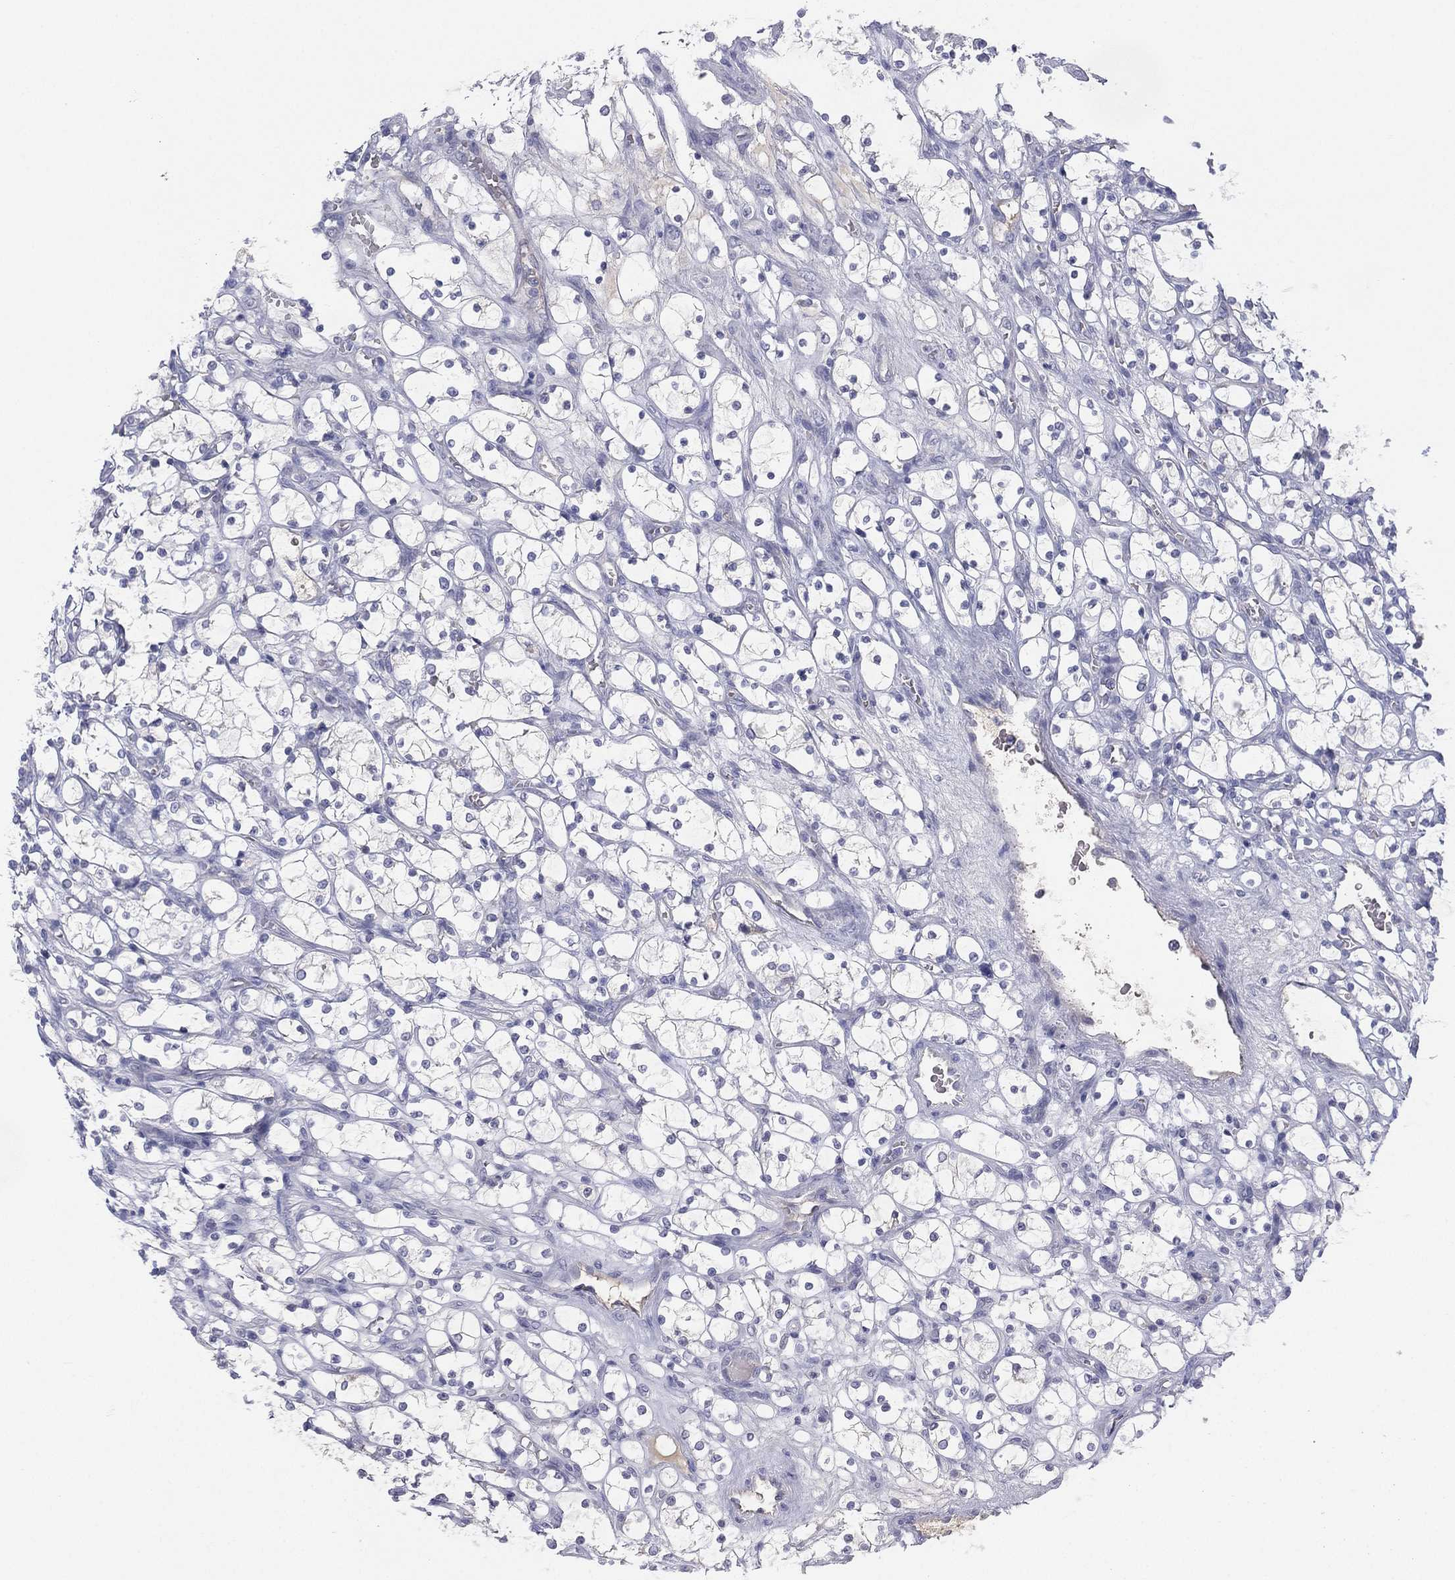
{"staining": {"intensity": "negative", "quantity": "none", "location": "none"}, "tissue": "renal cancer", "cell_type": "Tumor cells", "image_type": "cancer", "snomed": [{"axis": "morphology", "description": "Adenocarcinoma, NOS"}, {"axis": "topography", "description": "Kidney"}], "caption": "Tumor cells show no significant positivity in renal cancer.", "gene": "CYP2D6", "patient": {"sex": "female", "age": 69}}